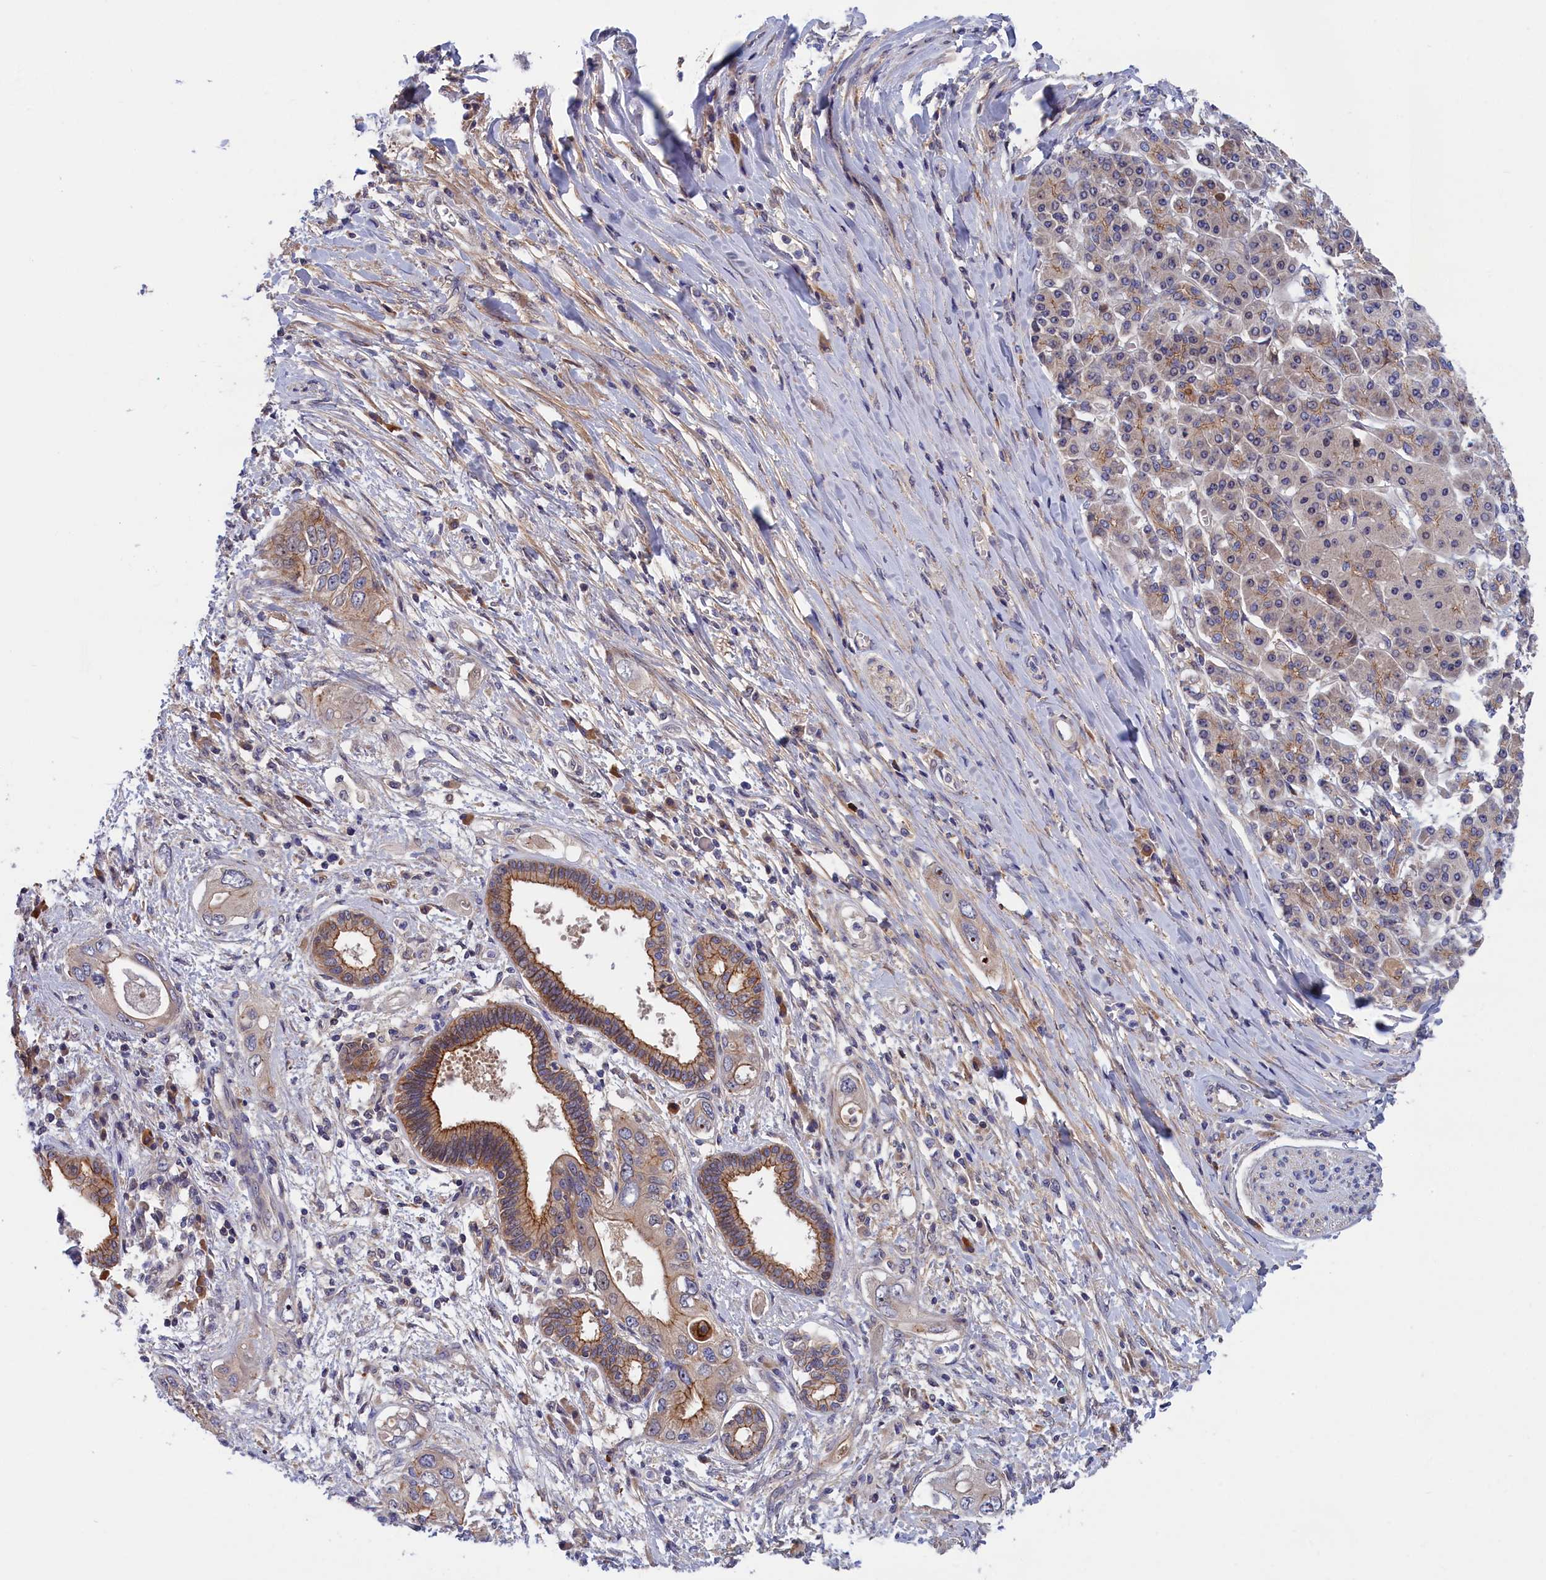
{"staining": {"intensity": "moderate", "quantity": "25%-75%", "location": "cytoplasmic/membranous"}, "tissue": "pancreatic cancer", "cell_type": "Tumor cells", "image_type": "cancer", "snomed": [{"axis": "morphology", "description": "Inflammation, NOS"}, {"axis": "morphology", "description": "Adenocarcinoma, NOS"}, {"axis": "topography", "description": "Pancreas"}], "caption": "IHC staining of pancreatic cancer (adenocarcinoma), which exhibits medium levels of moderate cytoplasmic/membranous positivity in approximately 25%-75% of tumor cells indicating moderate cytoplasmic/membranous protein staining. The staining was performed using DAB (3,3'-diaminobenzidine) (brown) for protein detection and nuclei were counterstained in hematoxylin (blue).", "gene": "CRACD", "patient": {"sex": "female", "age": 56}}